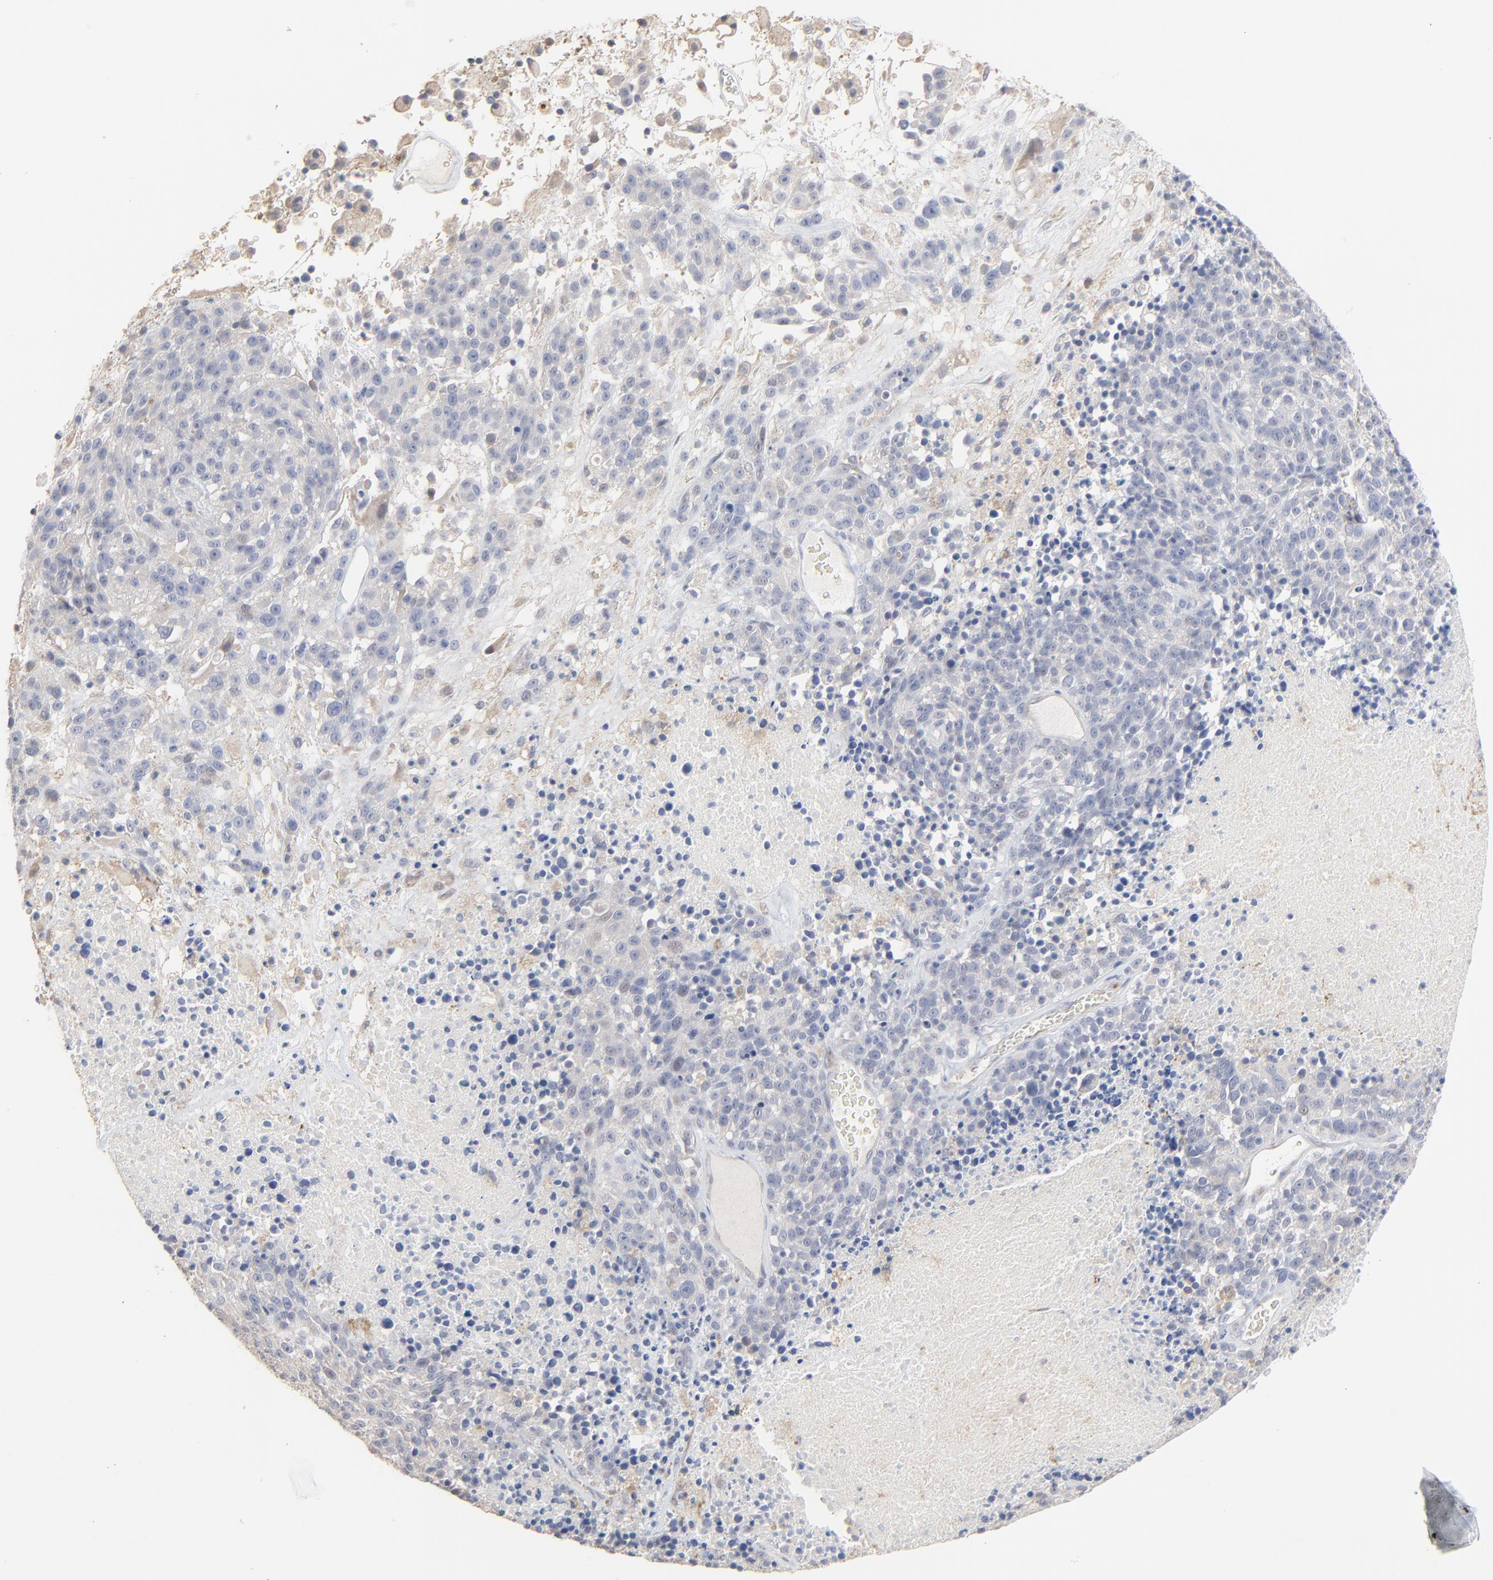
{"staining": {"intensity": "weak", "quantity": "25%-75%", "location": "cytoplasmic/membranous"}, "tissue": "melanoma", "cell_type": "Tumor cells", "image_type": "cancer", "snomed": [{"axis": "morphology", "description": "Malignant melanoma, Metastatic site"}, {"axis": "topography", "description": "Cerebral cortex"}], "caption": "Tumor cells display low levels of weak cytoplasmic/membranous expression in approximately 25%-75% of cells in human melanoma.", "gene": "FANCB", "patient": {"sex": "female", "age": 52}}